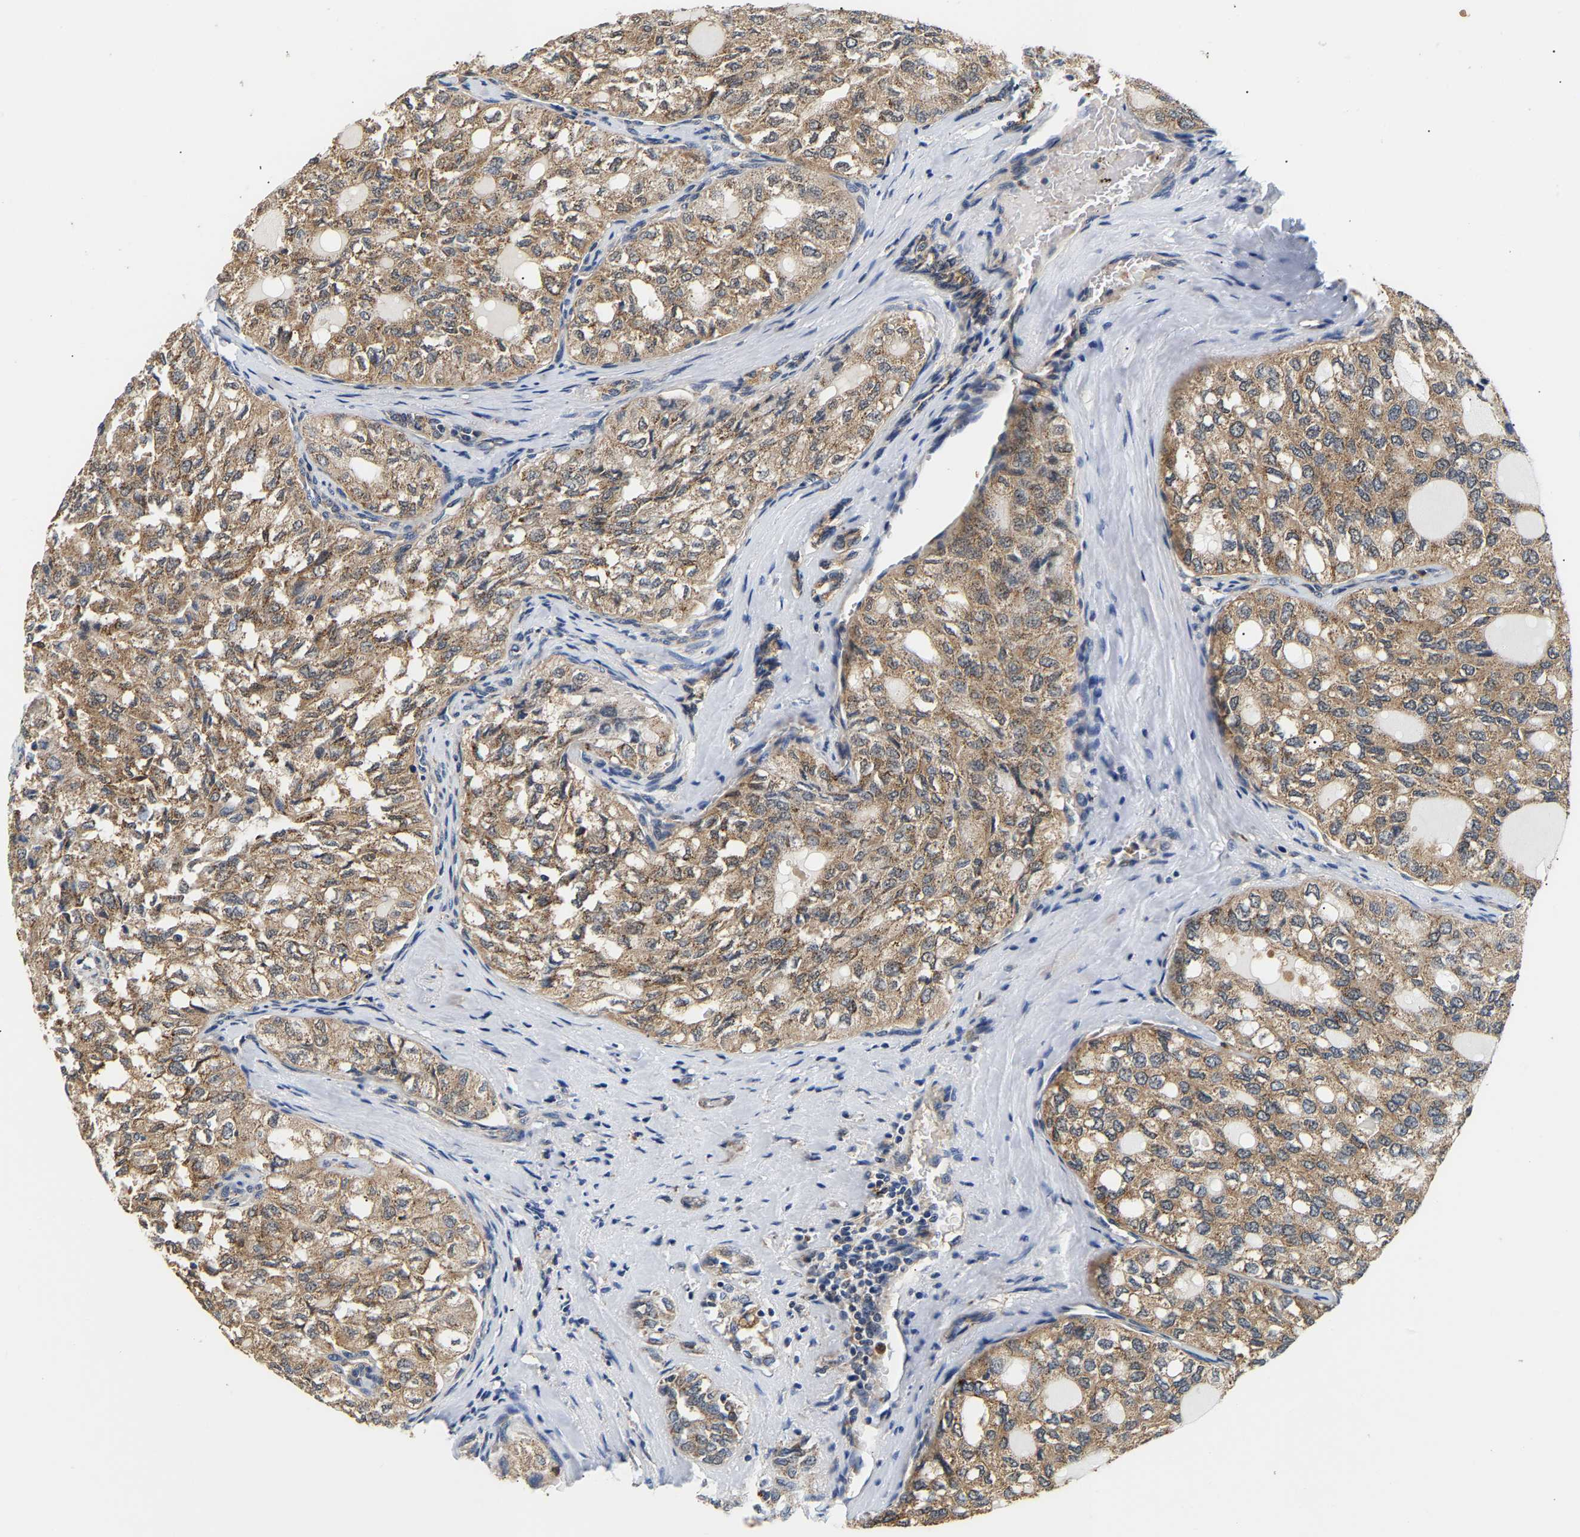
{"staining": {"intensity": "moderate", "quantity": ">75%", "location": "cytoplasmic/membranous"}, "tissue": "thyroid cancer", "cell_type": "Tumor cells", "image_type": "cancer", "snomed": [{"axis": "morphology", "description": "Follicular adenoma carcinoma, NOS"}, {"axis": "topography", "description": "Thyroid gland"}], "caption": "Tumor cells display medium levels of moderate cytoplasmic/membranous positivity in approximately >75% of cells in thyroid follicular adenoma carcinoma.", "gene": "PPID", "patient": {"sex": "male", "age": 75}}